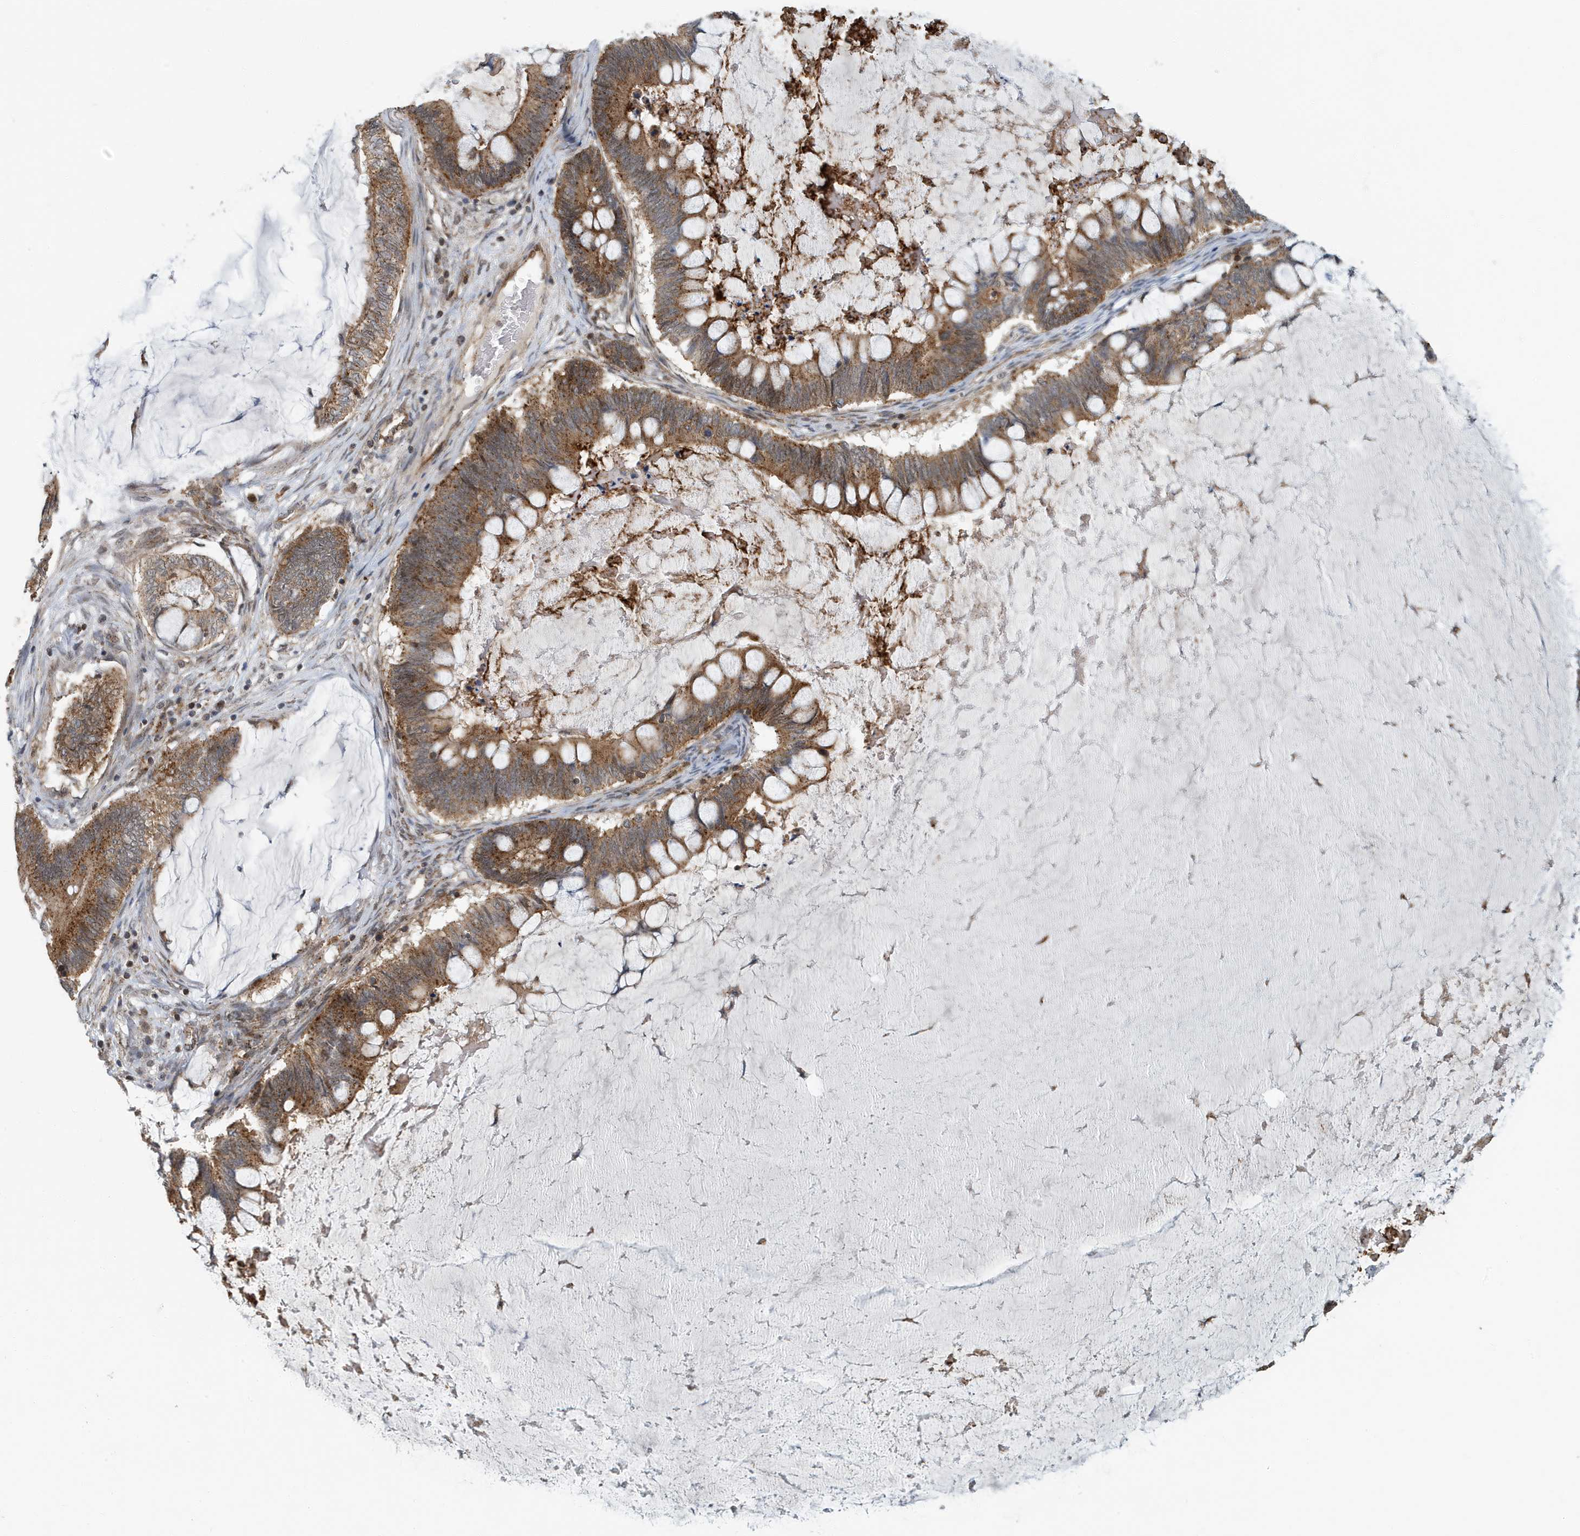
{"staining": {"intensity": "moderate", "quantity": ">75%", "location": "cytoplasmic/membranous"}, "tissue": "ovarian cancer", "cell_type": "Tumor cells", "image_type": "cancer", "snomed": [{"axis": "morphology", "description": "Cystadenocarcinoma, mucinous, NOS"}, {"axis": "topography", "description": "Ovary"}], "caption": "Protein staining of ovarian mucinous cystadenocarcinoma tissue shows moderate cytoplasmic/membranous expression in approximately >75% of tumor cells.", "gene": "KIF15", "patient": {"sex": "female", "age": 61}}